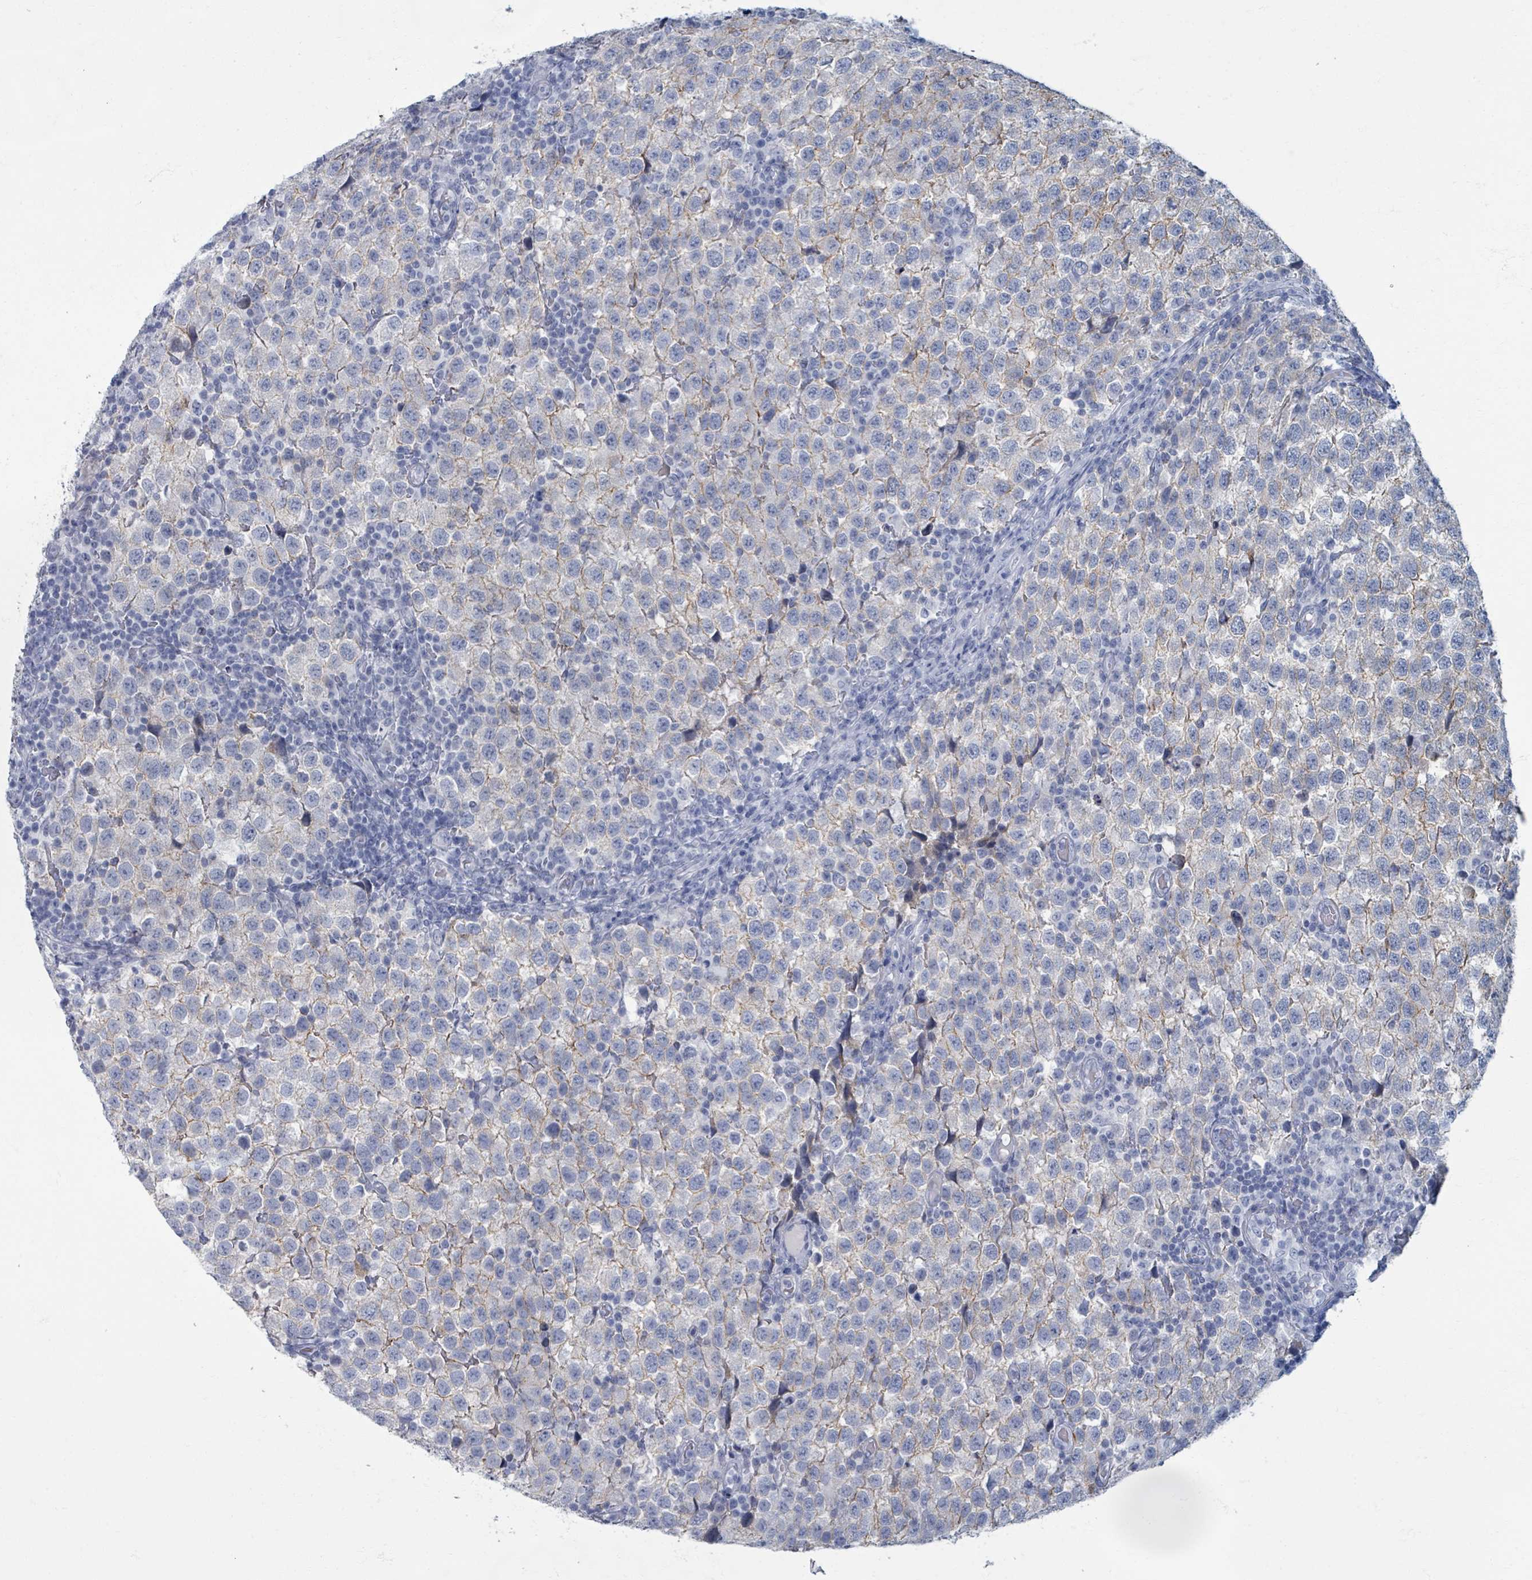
{"staining": {"intensity": "negative", "quantity": "none", "location": "none"}, "tissue": "testis cancer", "cell_type": "Tumor cells", "image_type": "cancer", "snomed": [{"axis": "morphology", "description": "Seminoma, NOS"}, {"axis": "topography", "description": "Testis"}], "caption": "The histopathology image displays no staining of tumor cells in testis cancer (seminoma).", "gene": "TAS2R1", "patient": {"sex": "male", "age": 34}}